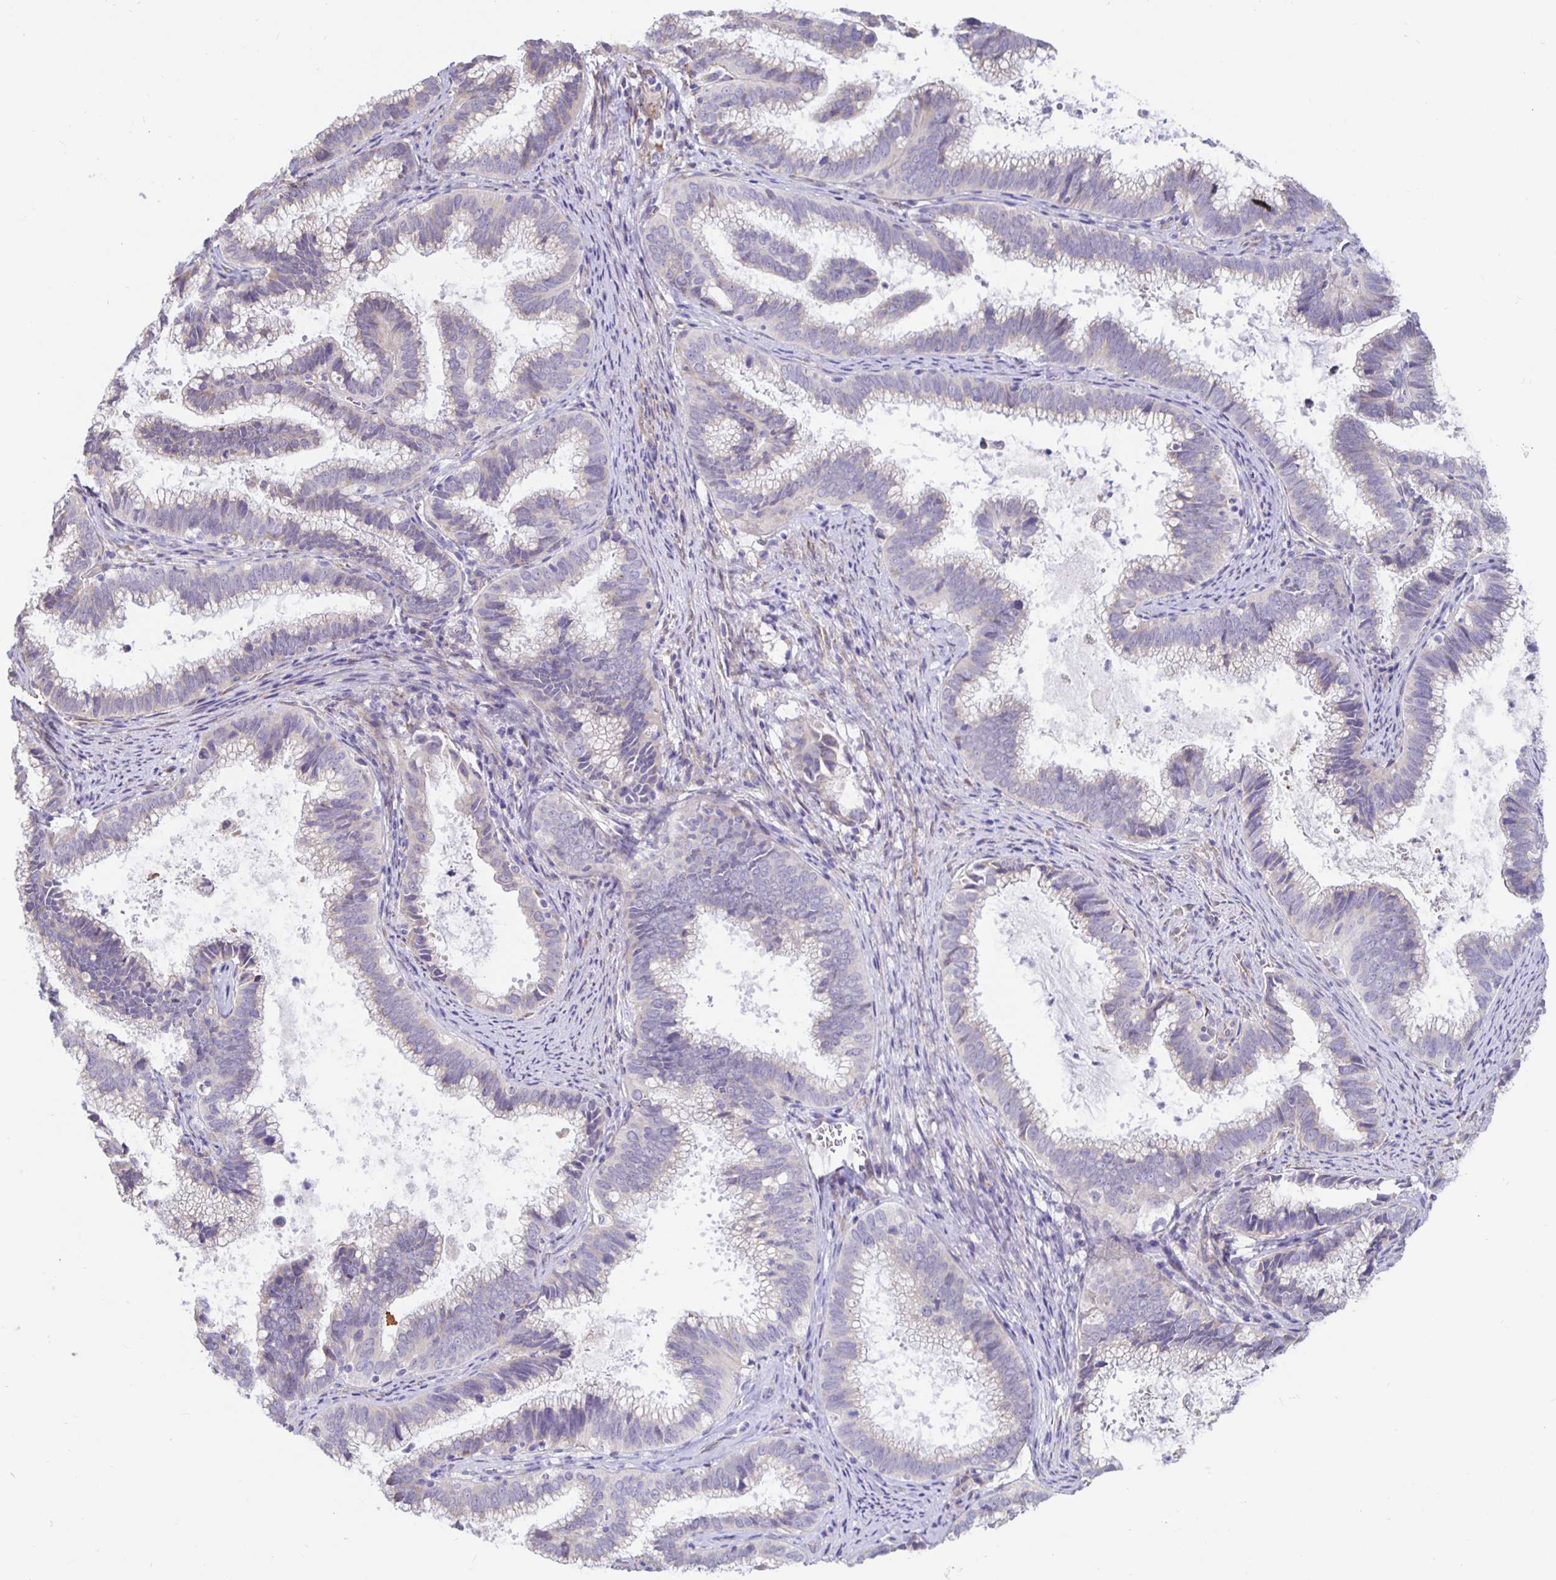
{"staining": {"intensity": "negative", "quantity": "none", "location": "none"}, "tissue": "cervical cancer", "cell_type": "Tumor cells", "image_type": "cancer", "snomed": [{"axis": "morphology", "description": "Adenocarcinoma, NOS"}, {"axis": "topography", "description": "Cervix"}], "caption": "Tumor cells are negative for protein expression in human cervical adenocarcinoma.", "gene": "DNAI2", "patient": {"sex": "female", "age": 61}}